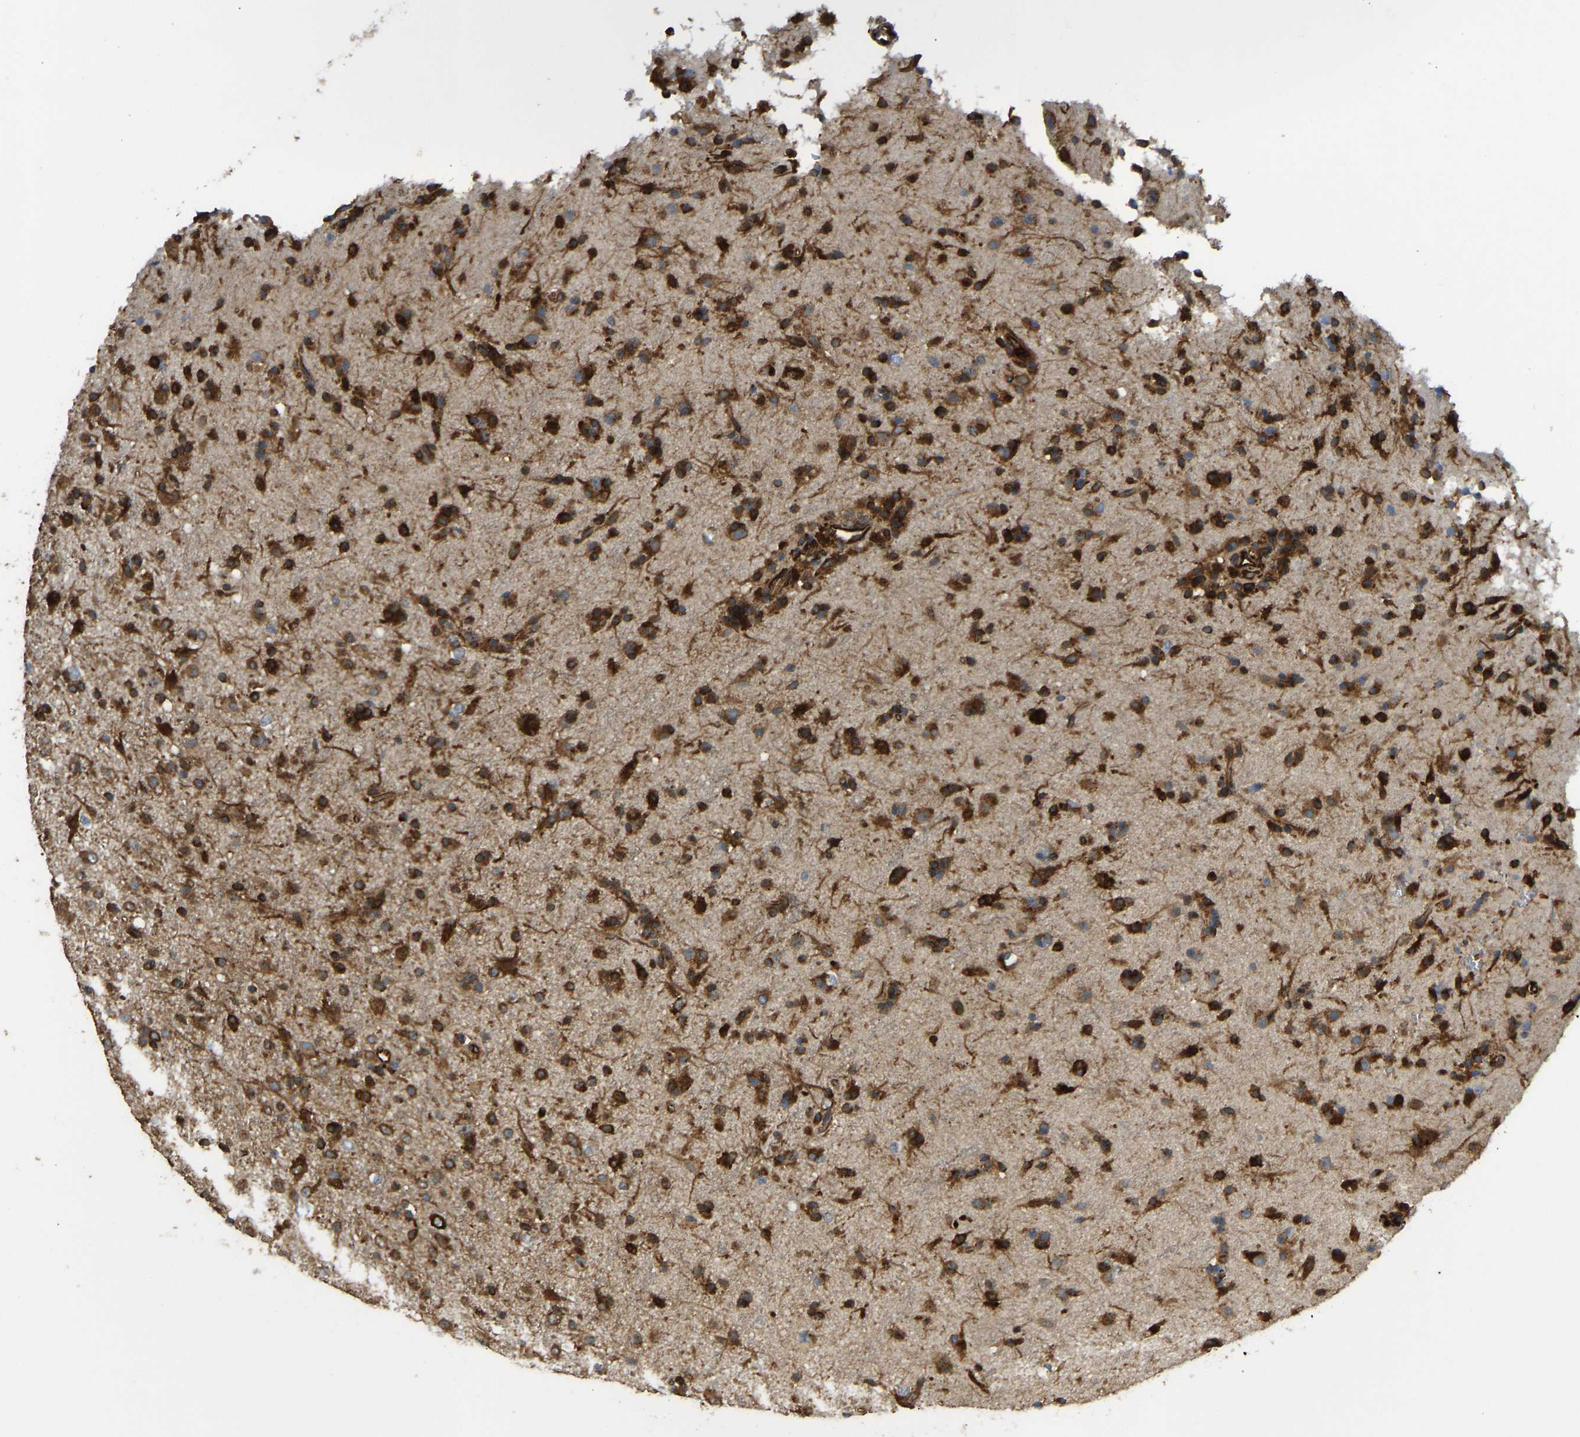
{"staining": {"intensity": "strong", "quantity": ">75%", "location": "cytoplasmic/membranous"}, "tissue": "glioma", "cell_type": "Tumor cells", "image_type": "cancer", "snomed": [{"axis": "morphology", "description": "Glioma, malignant, Low grade"}, {"axis": "topography", "description": "Brain"}], "caption": "There is high levels of strong cytoplasmic/membranous staining in tumor cells of glioma, as demonstrated by immunohistochemical staining (brown color).", "gene": "BEX3", "patient": {"sex": "male", "age": 65}}